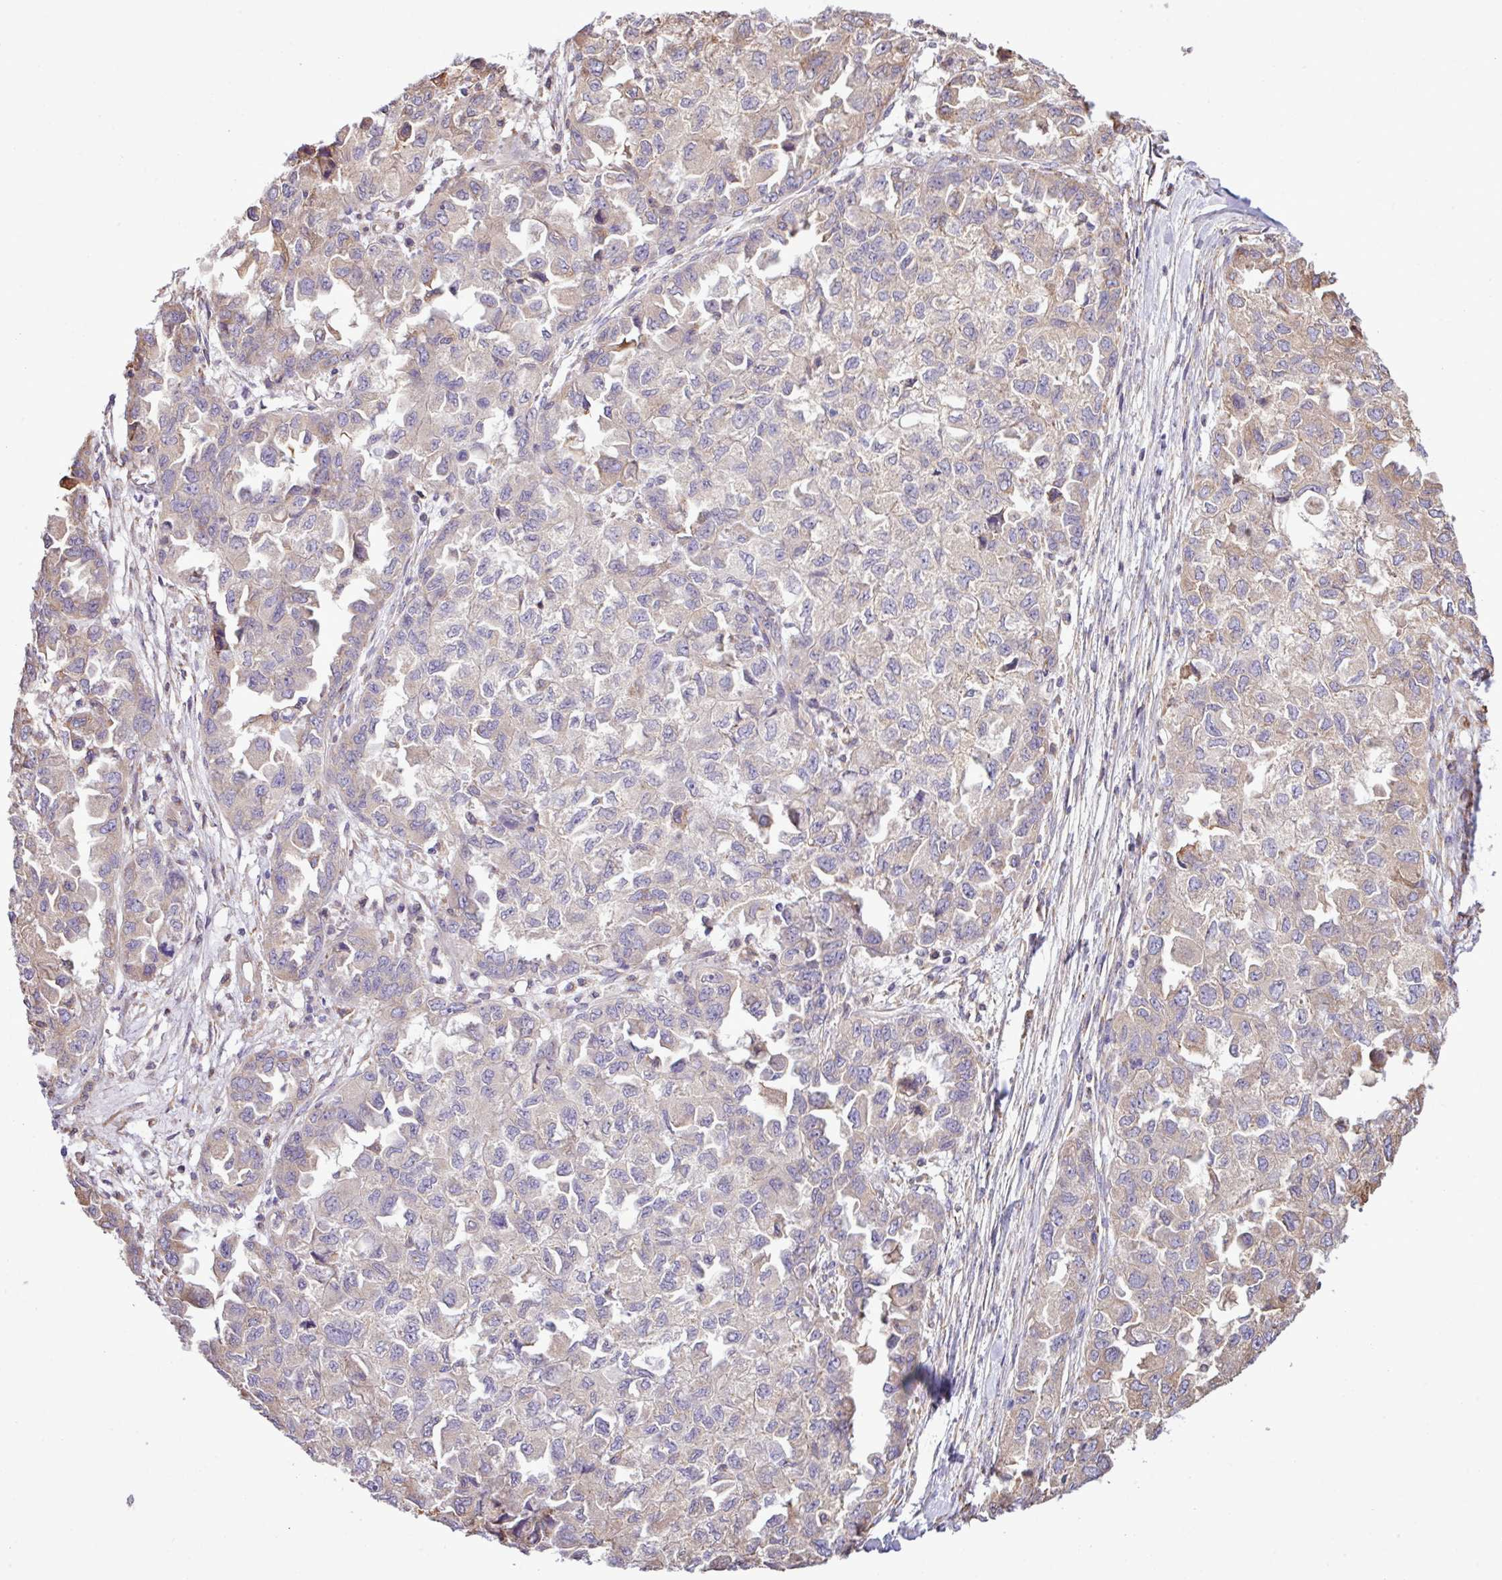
{"staining": {"intensity": "weak", "quantity": "25%-75%", "location": "cytoplasmic/membranous"}, "tissue": "ovarian cancer", "cell_type": "Tumor cells", "image_type": "cancer", "snomed": [{"axis": "morphology", "description": "Cystadenocarcinoma, serous, NOS"}, {"axis": "topography", "description": "Ovary"}], "caption": "A low amount of weak cytoplasmic/membranous staining is appreciated in approximately 25%-75% of tumor cells in ovarian cancer (serous cystadenocarcinoma) tissue.", "gene": "ZSCAN5A", "patient": {"sex": "female", "age": 84}}